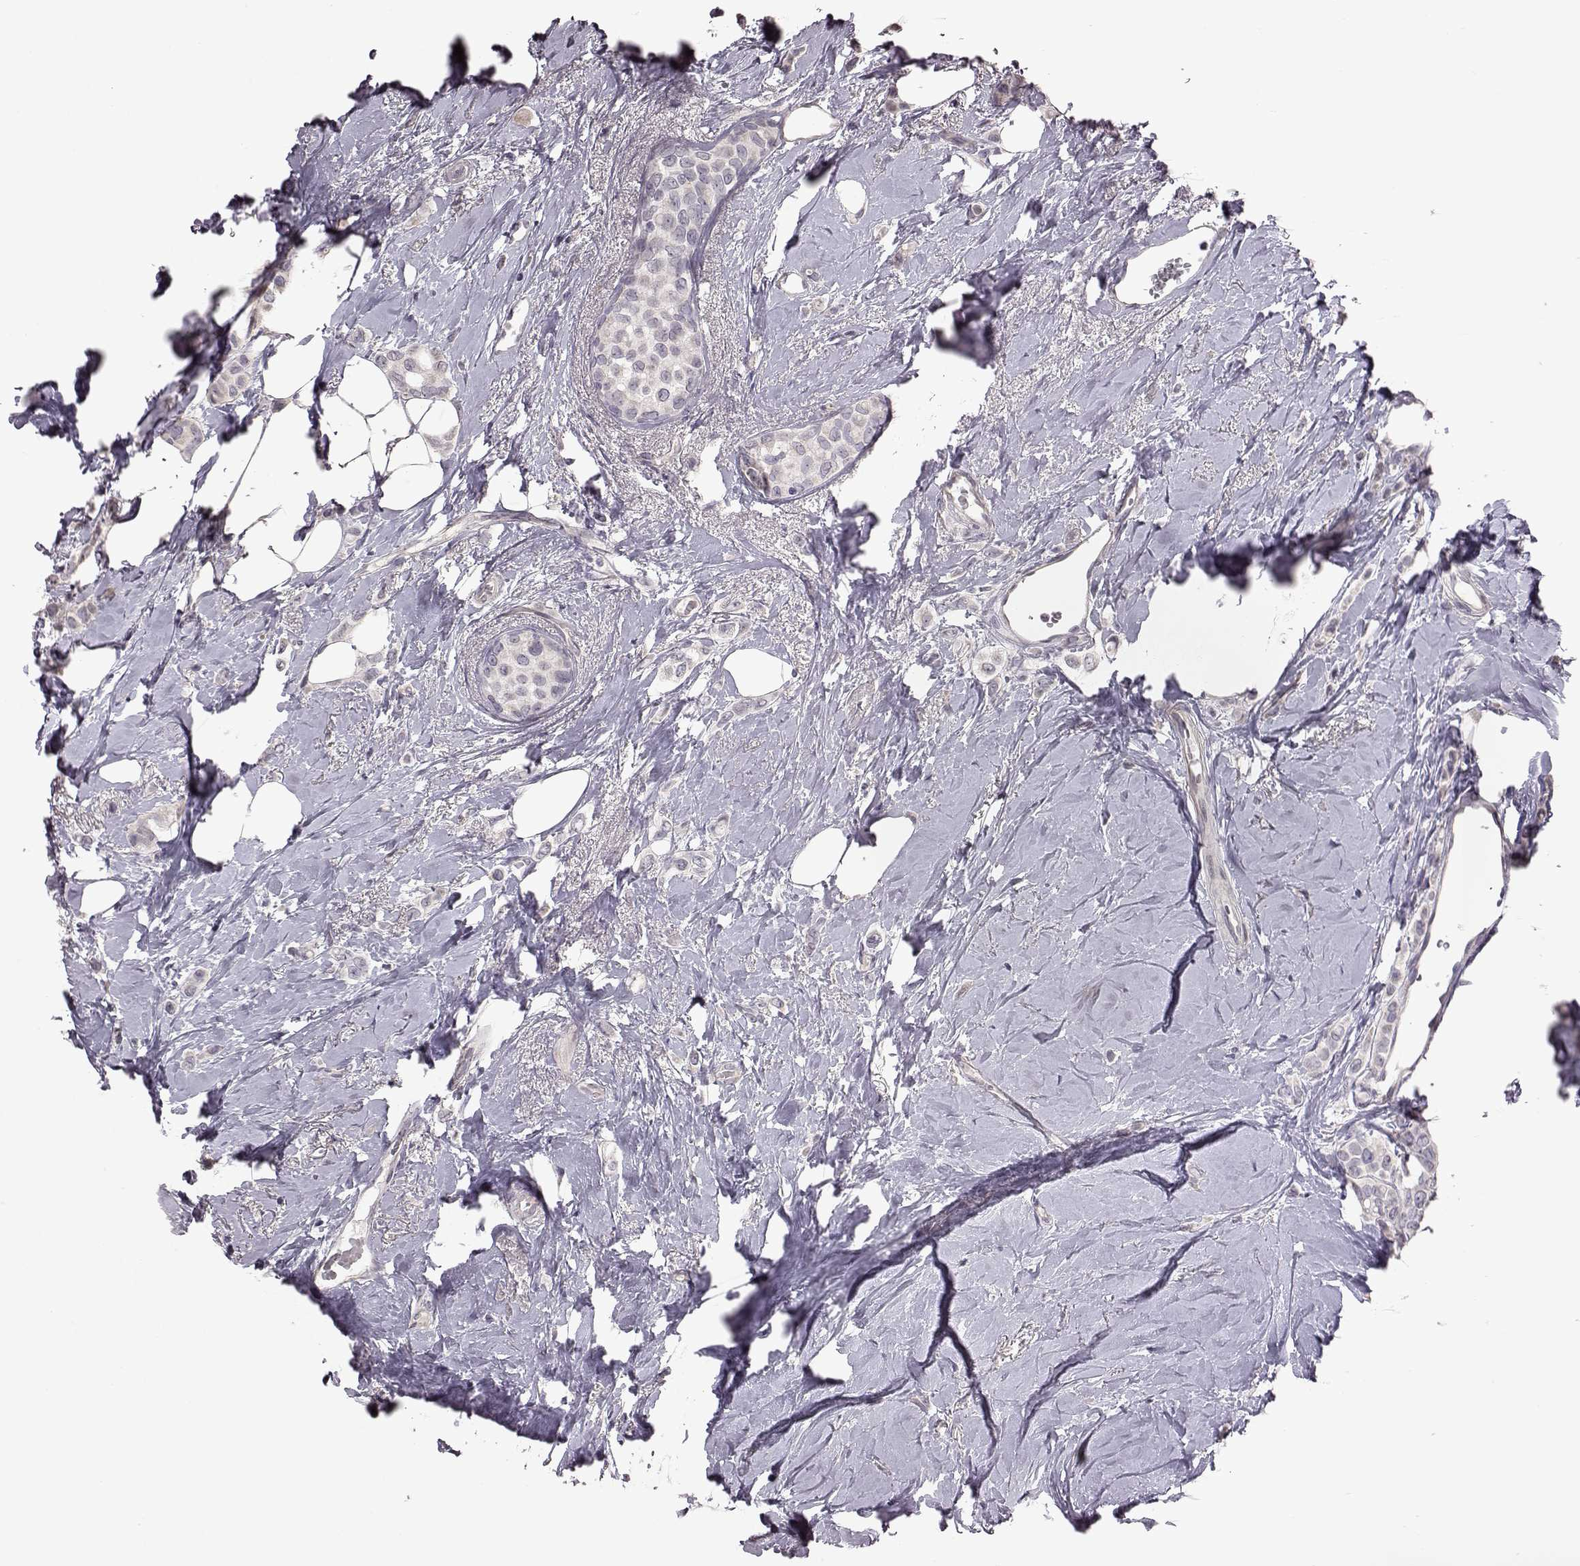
{"staining": {"intensity": "negative", "quantity": "none", "location": "none"}, "tissue": "breast cancer", "cell_type": "Tumor cells", "image_type": "cancer", "snomed": [{"axis": "morphology", "description": "Lobular carcinoma"}, {"axis": "topography", "description": "Breast"}], "caption": "Immunohistochemistry photomicrograph of neoplastic tissue: human breast cancer (lobular carcinoma) stained with DAB (3,3'-diaminobenzidine) exhibits no significant protein expression in tumor cells. Nuclei are stained in blue.", "gene": "GAL", "patient": {"sex": "female", "age": 66}}